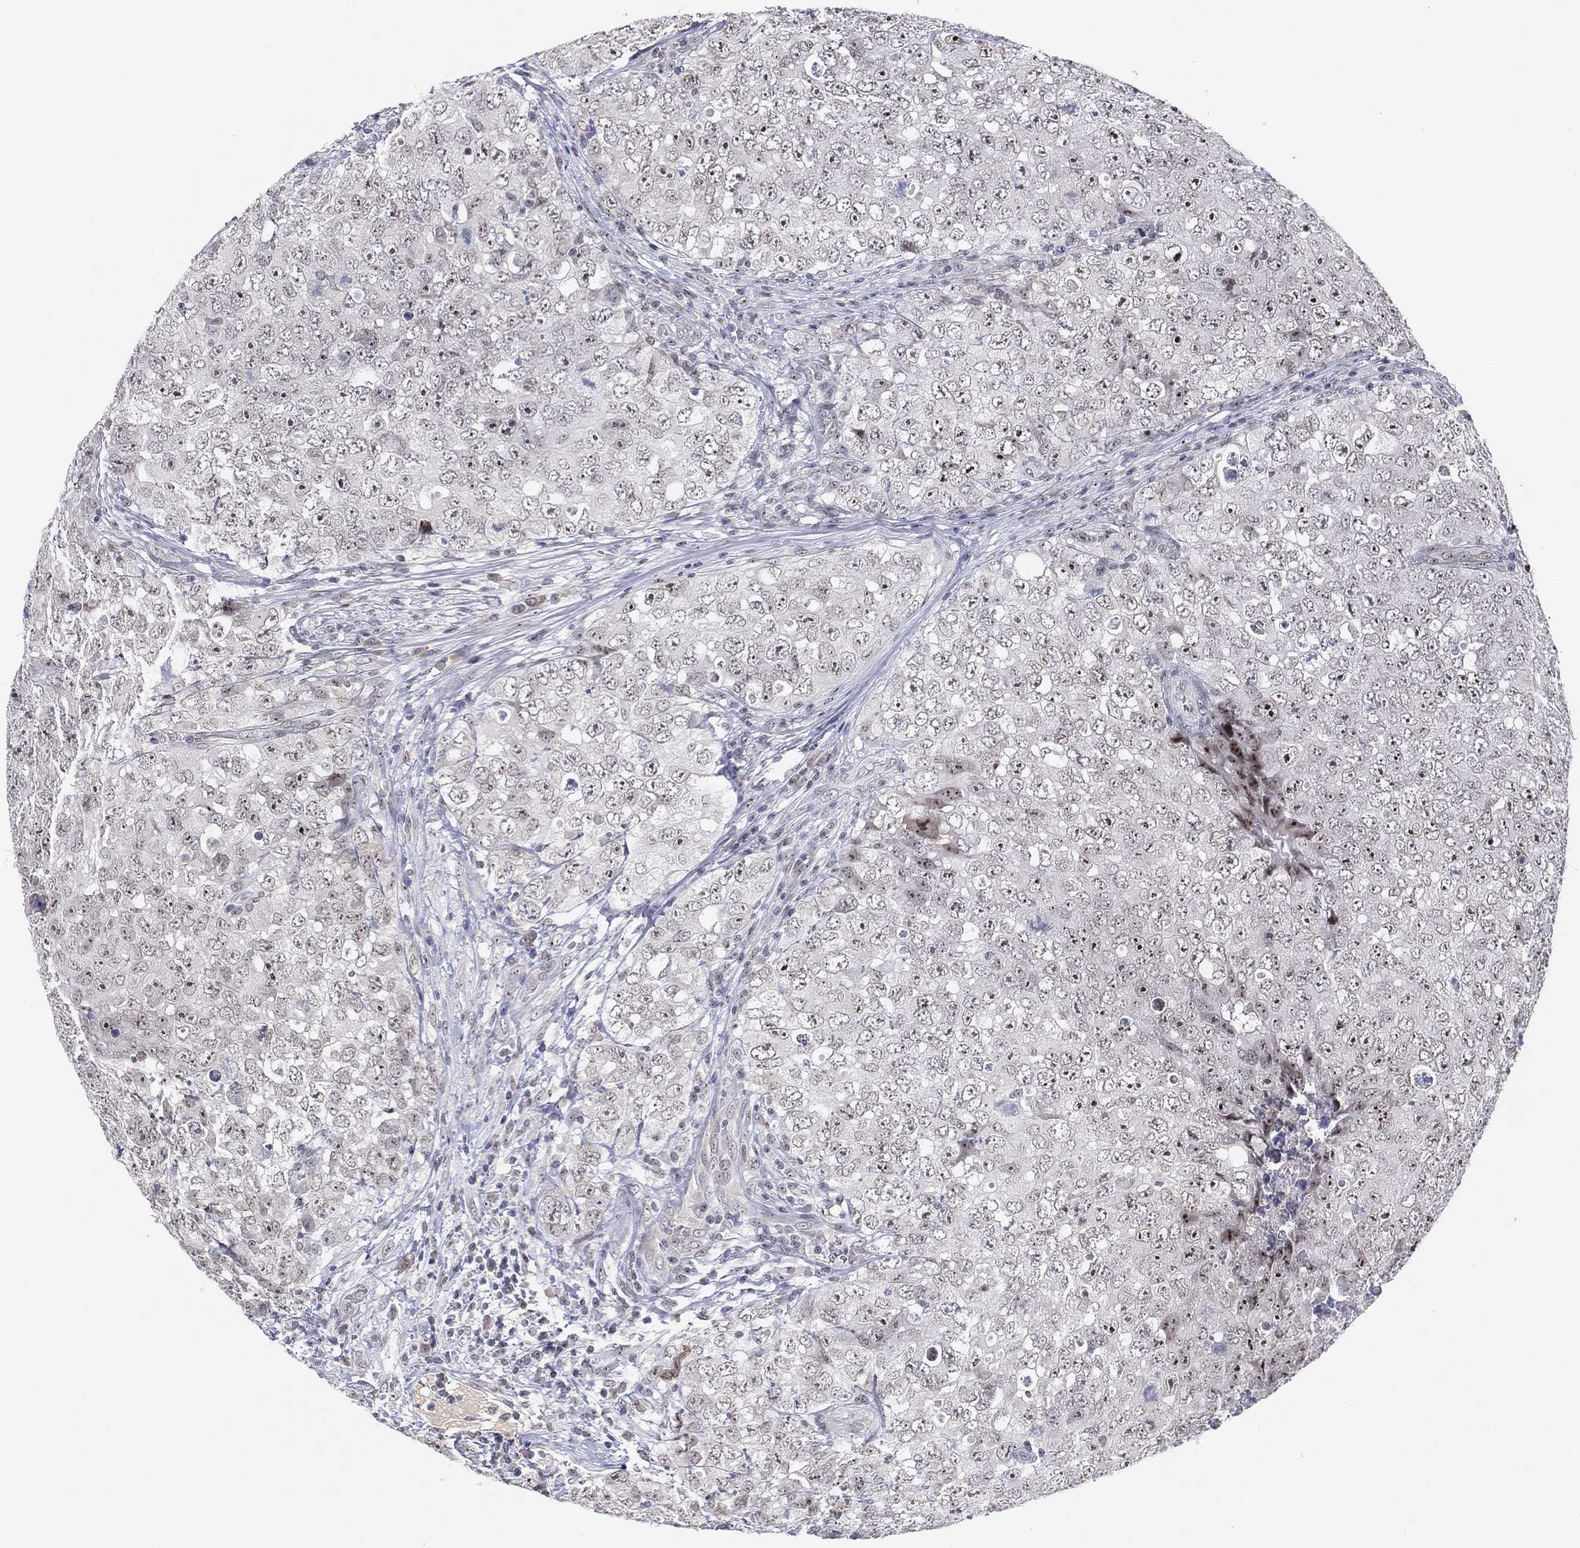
{"staining": {"intensity": "negative", "quantity": "none", "location": "none"}, "tissue": "testis cancer", "cell_type": "Tumor cells", "image_type": "cancer", "snomed": [{"axis": "morphology", "description": "Seminoma, NOS"}, {"axis": "topography", "description": "Testis"}], "caption": "A micrograph of human testis cancer is negative for staining in tumor cells.", "gene": "MS4A8", "patient": {"sex": "male", "age": 34}}